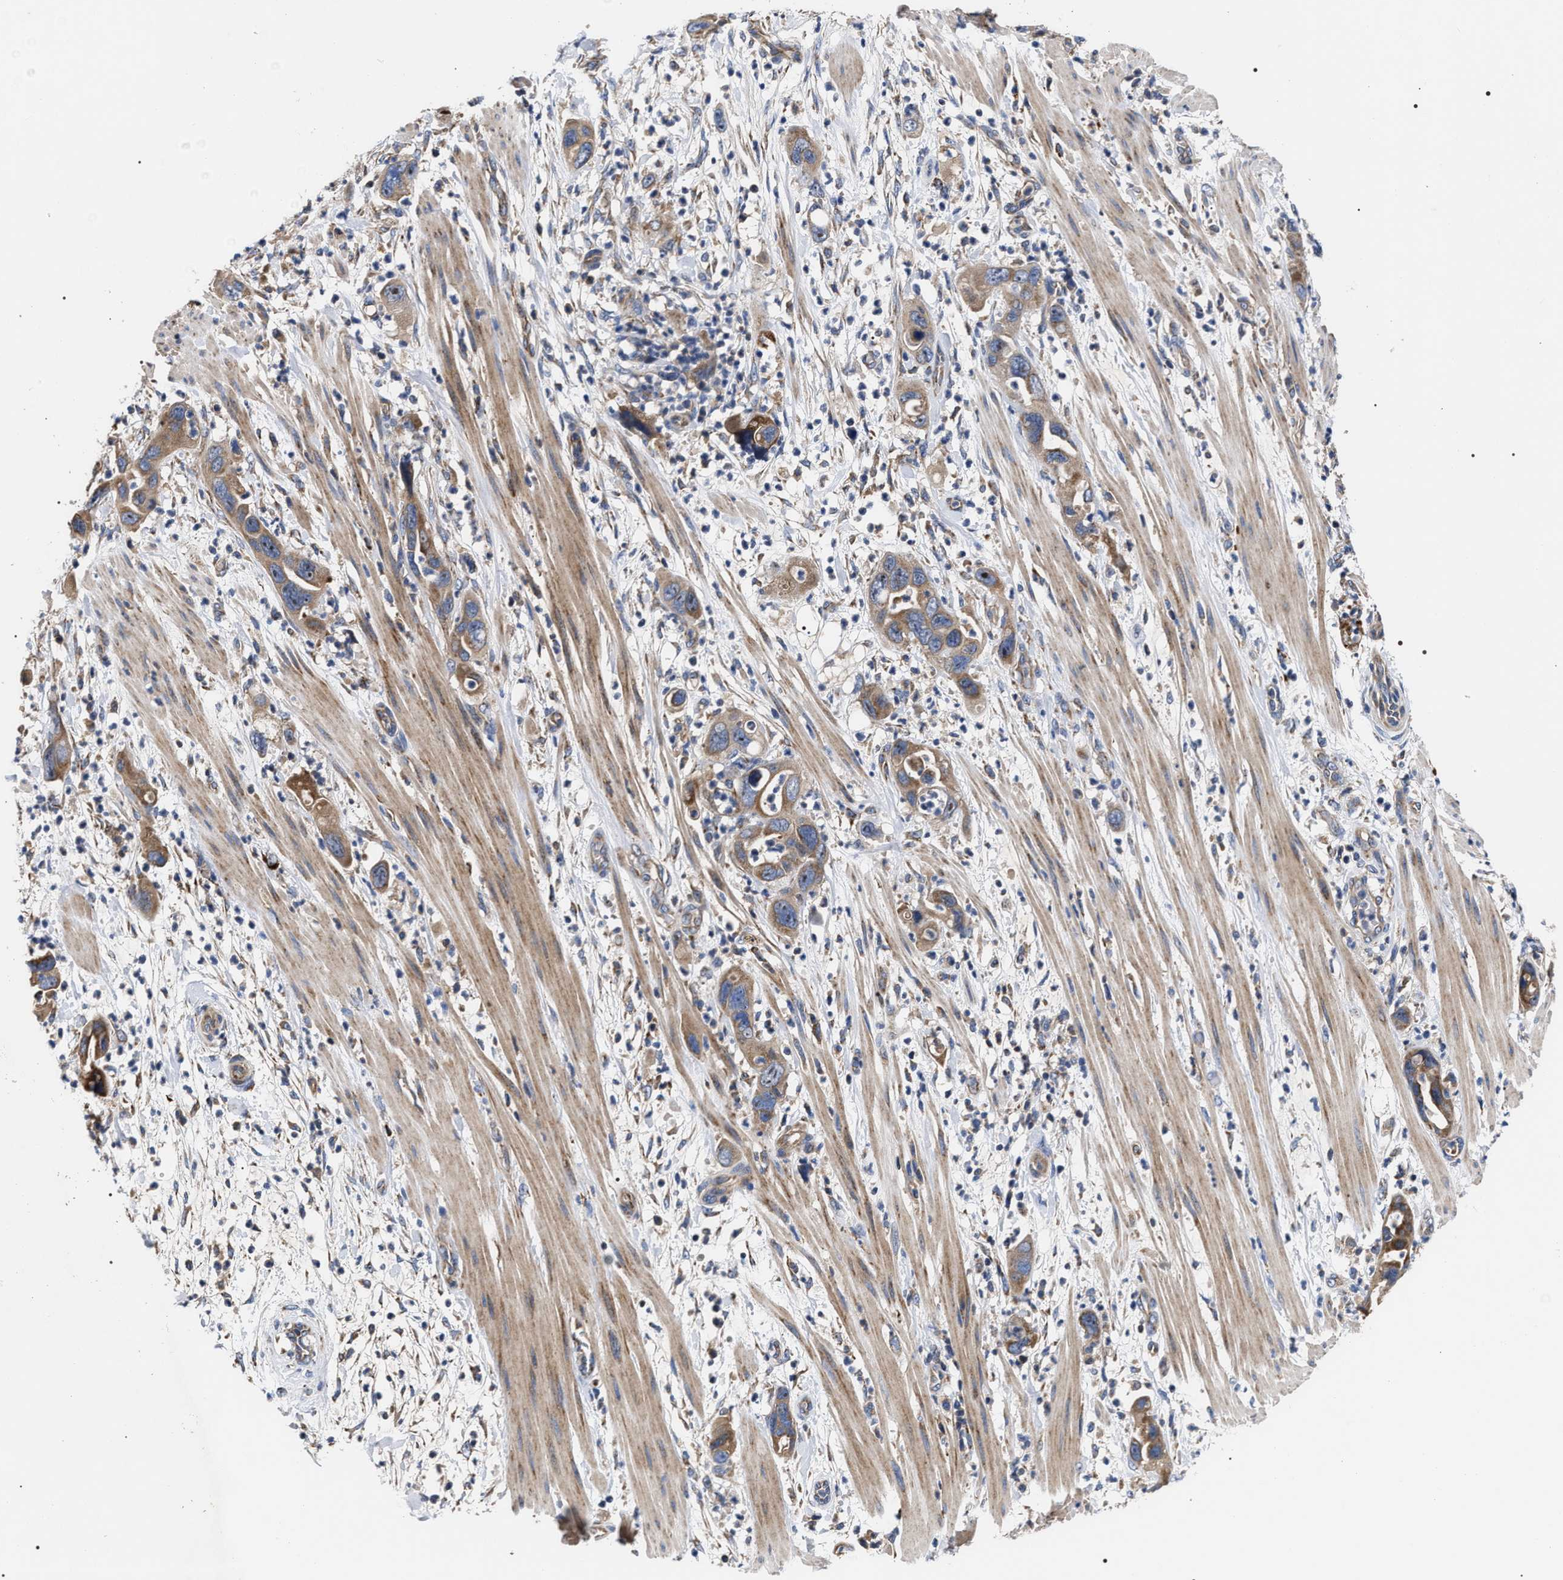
{"staining": {"intensity": "moderate", "quantity": ">75%", "location": "cytoplasmic/membranous"}, "tissue": "pancreatic cancer", "cell_type": "Tumor cells", "image_type": "cancer", "snomed": [{"axis": "morphology", "description": "Adenocarcinoma, NOS"}, {"axis": "topography", "description": "Pancreas"}], "caption": "A medium amount of moderate cytoplasmic/membranous positivity is identified in approximately >75% of tumor cells in pancreatic cancer (adenocarcinoma) tissue.", "gene": "MACC1", "patient": {"sex": "female", "age": 71}}